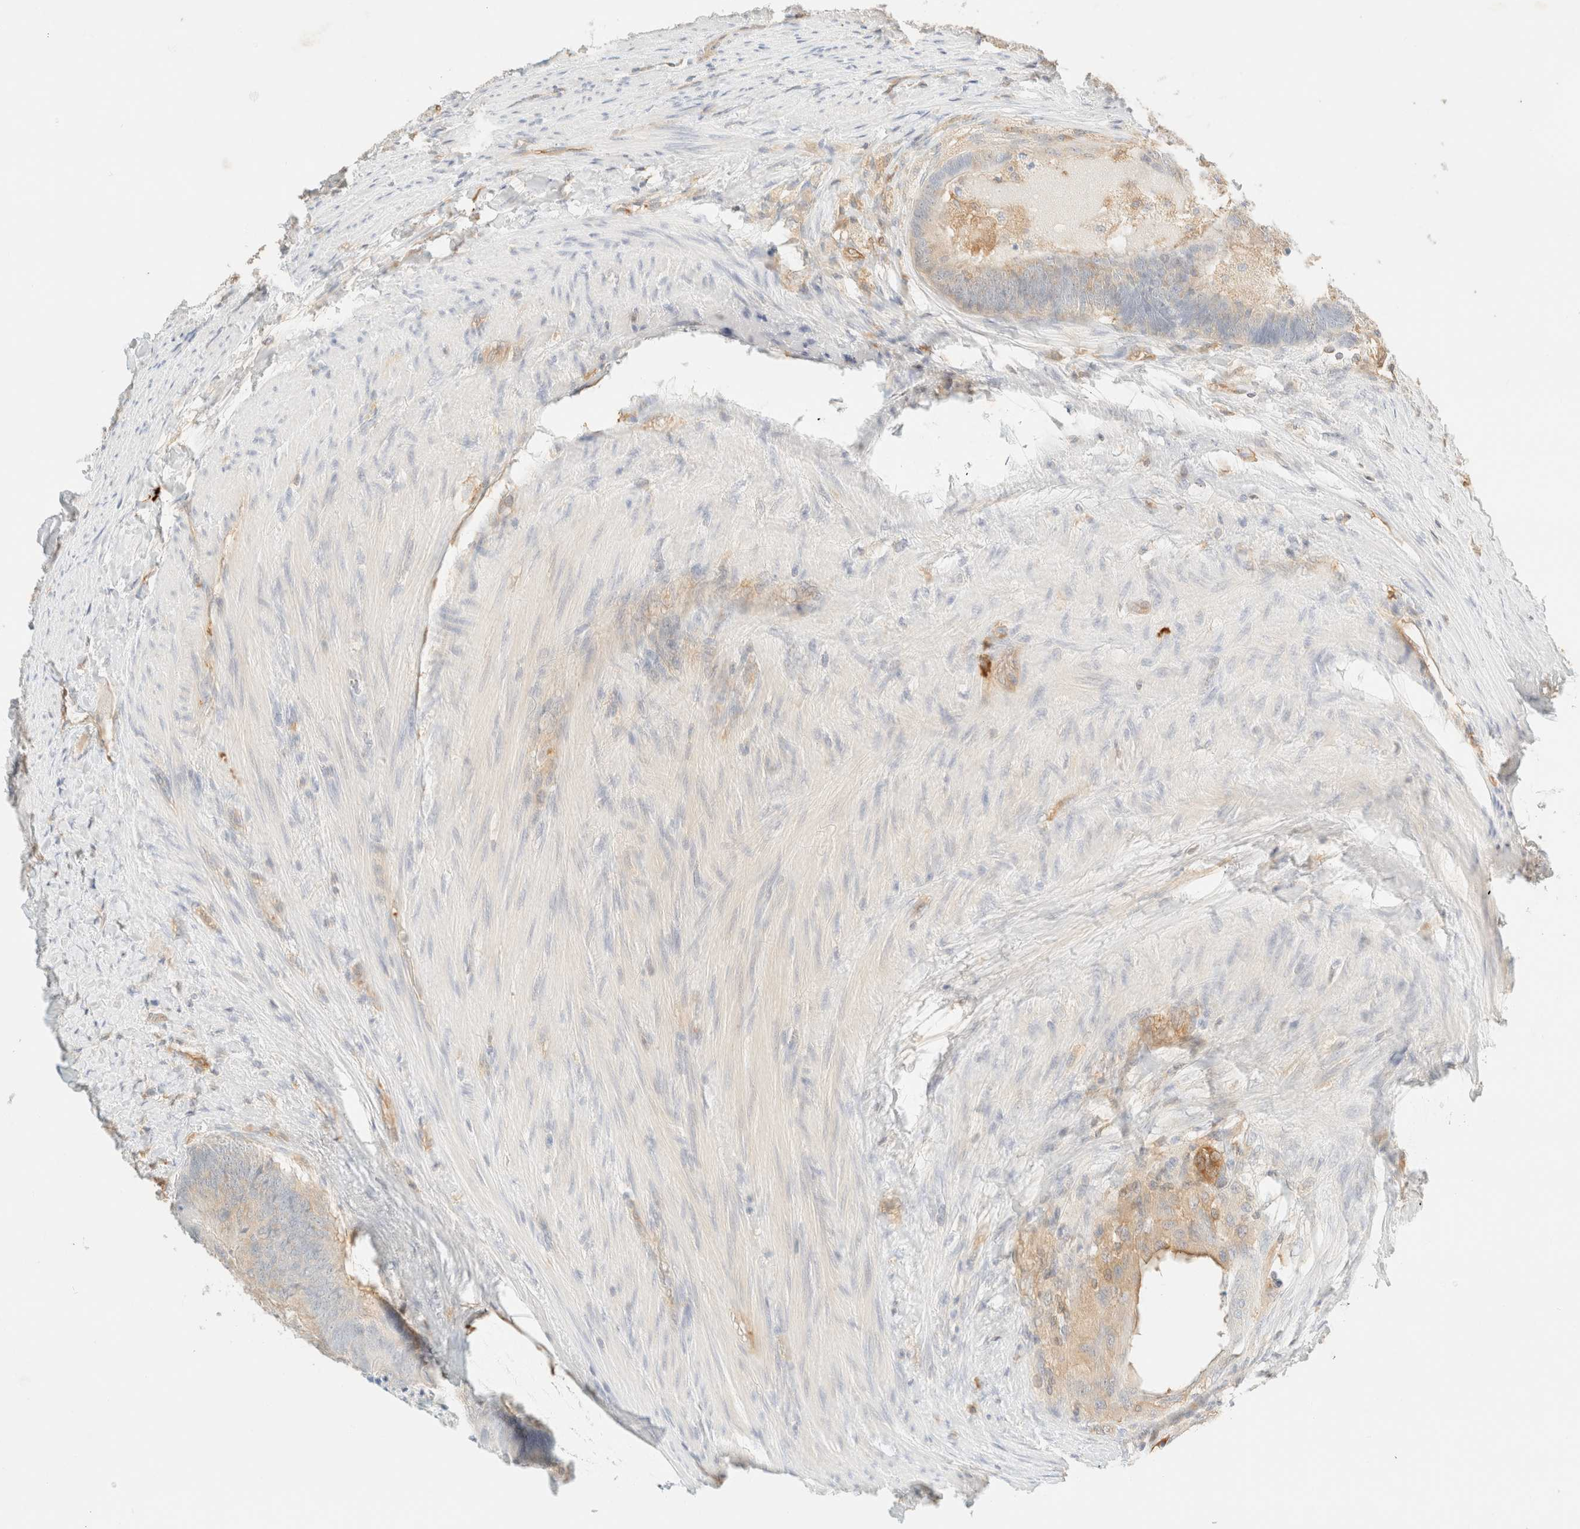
{"staining": {"intensity": "weak", "quantity": "<25%", "location": "cytoplasmic/membranous"}, "tissue": "colorectal cancer", "cell_type": "Tumor cells", "image_type": "cancer", "snomed": [{"axis": "morphology", "description": "Adenocarcinoma, NOS"}, {"axis": "topography", "description": "Colon"}], "caption": "Tumor cells are negative for protein expression in human colorectal cancer.", "gene": "FHOD1", "patient": {"sex": "female", "age": 67}}